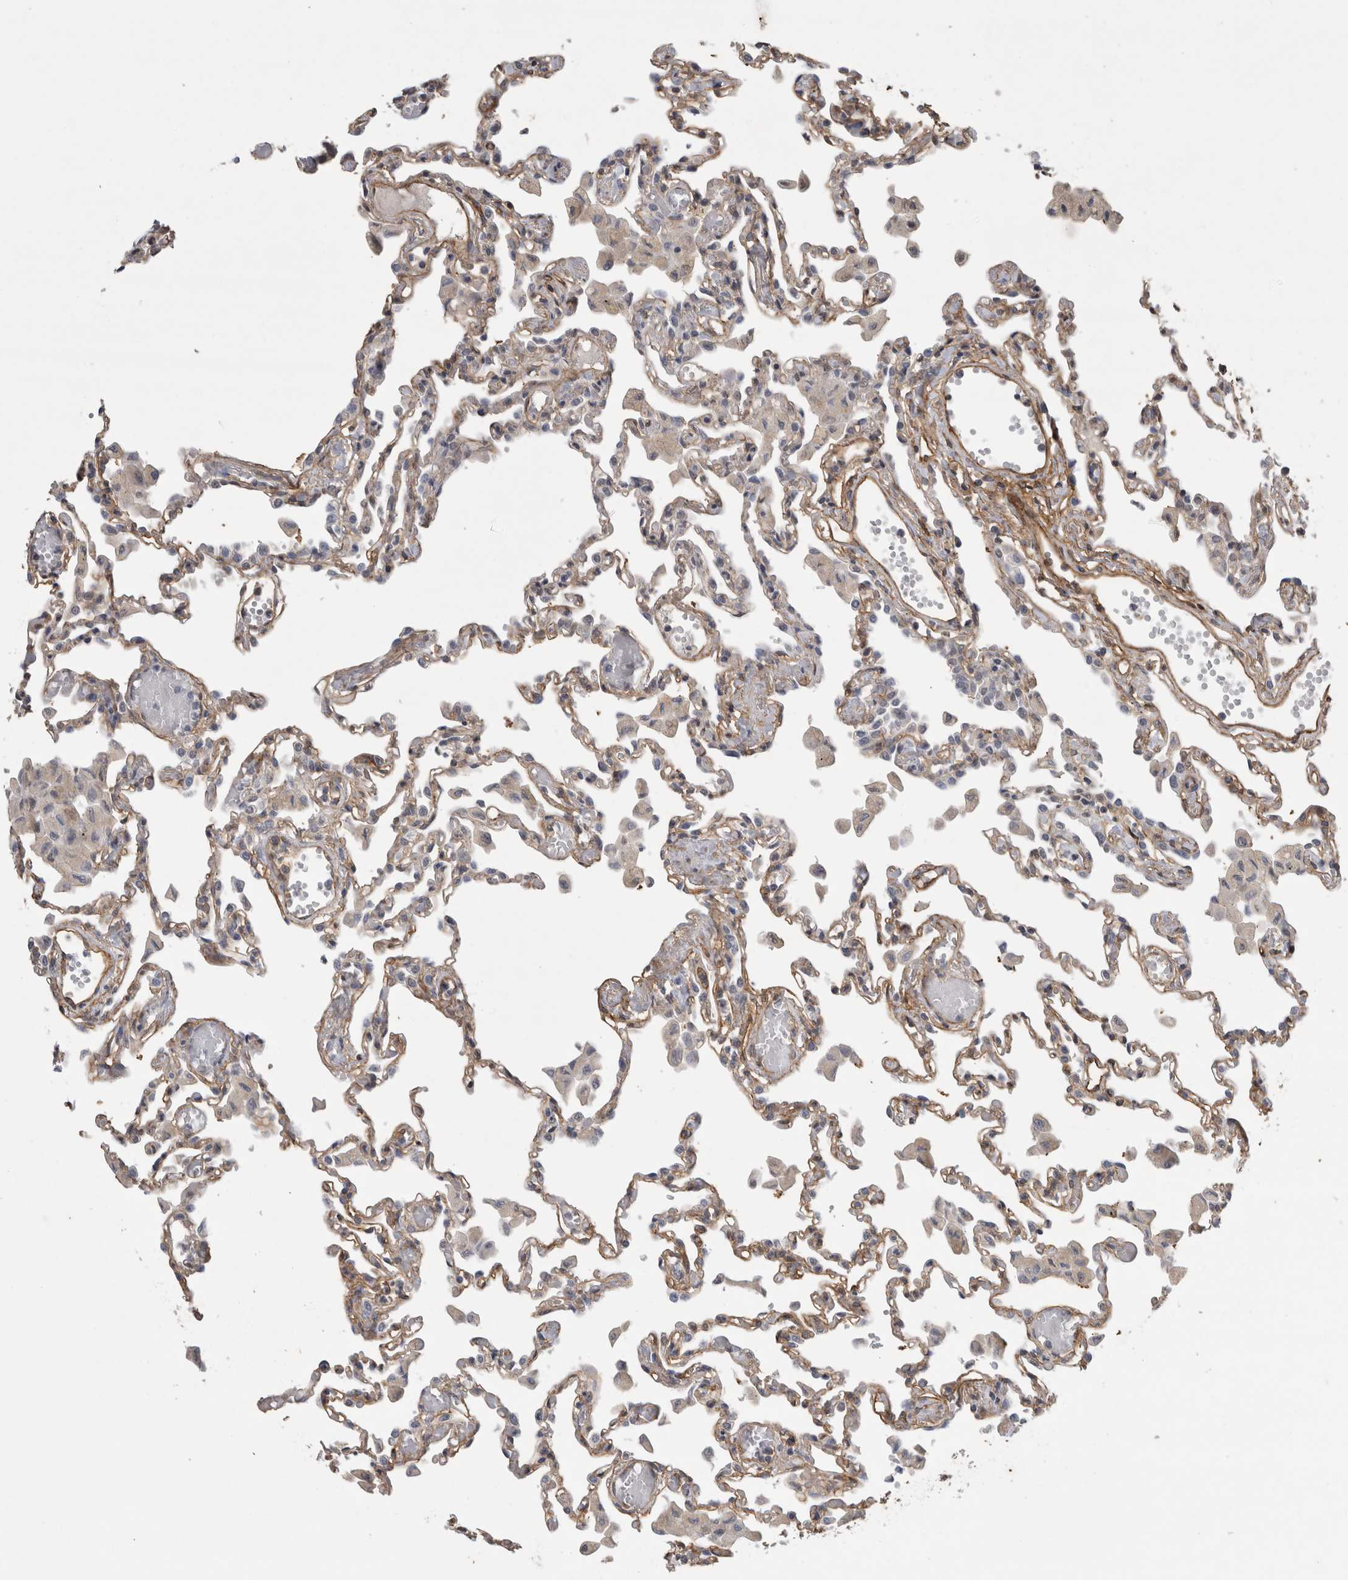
{"staining": {"intensity": "moderate", "quantity": "25%-75%", "location": "cytoplasmic/membranous"}, "tissue": "lung", "cell_type": "Alveolar cells", "image_type": "normal", "snomed": [{"axis": "morphology", "description": "Normal tissue, NOS"}, {"axis": "topography", "description": "Bronchus"}, {"axis": "topography", "description": "Lung"}], "caption": "IHC staining of benign lung, which exhibits medium levels of moderate cytoplasmic/membranous staining in about 25%-75% of alveolar cells indicating moderate cytoplasmic/membranous protein staining. The staining was performed using DAB (3,3'-diaminobenzidine) (brown) for protein detection and nuclei were counterstained in hematoxylin (blue).", "gene": "RECK", "patient": {"sex": "female", "age": 49}}